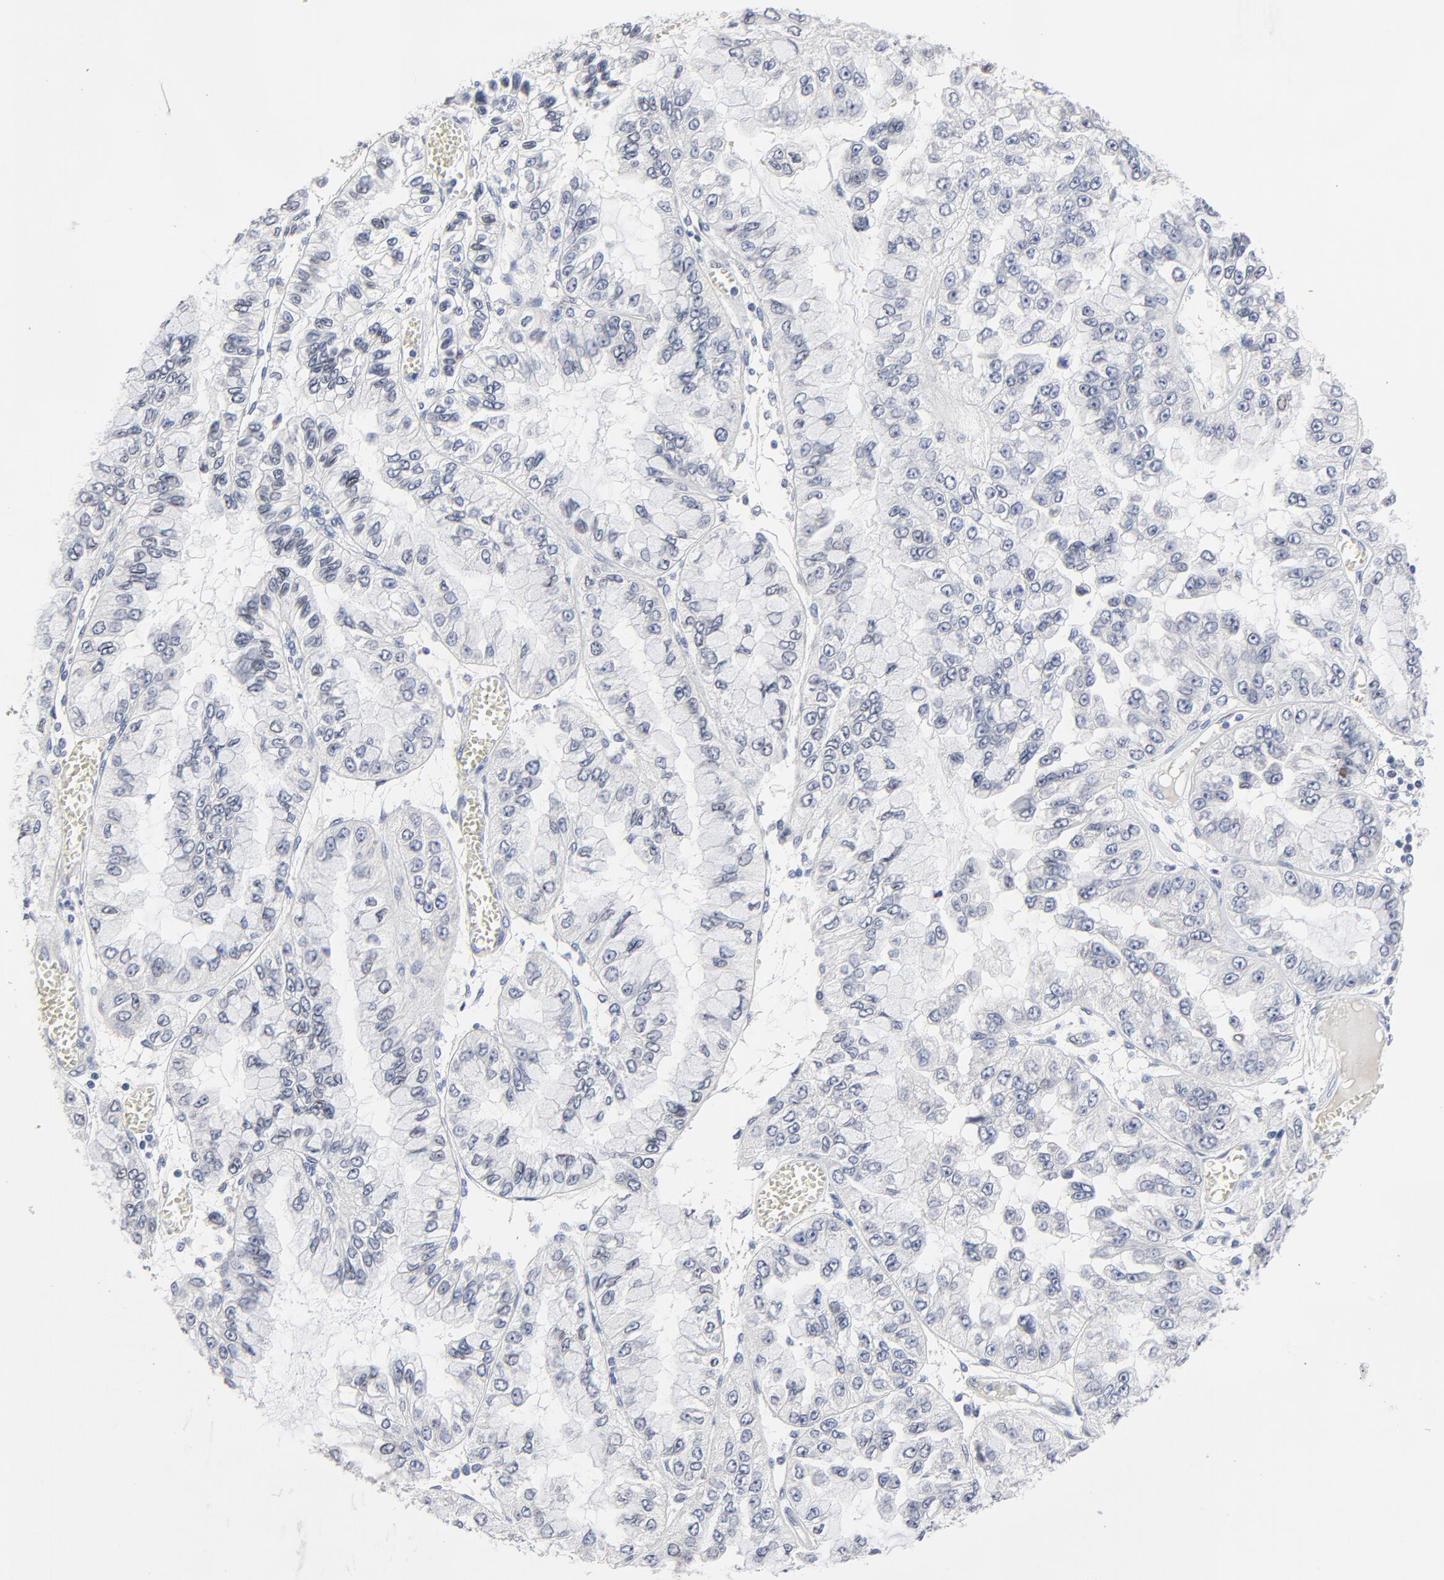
{"staining": {"intensity": "negative", "quantity": "none", "location": "none"}, "tissue": "liver cancer", "cell_type": "Tumor cells", "image_type": "cancer", "snomed": [{"axis": "morphology", "description": "Cholangiocarcinoma"}, {"axis": "topography", "description": "Liver"}], "caption": "Tumor cells are negative for protein expression in human cholangiocarcinoma (liver).", "gene": "NLGN3", "patient": {"sex": "female", "age": 79}}